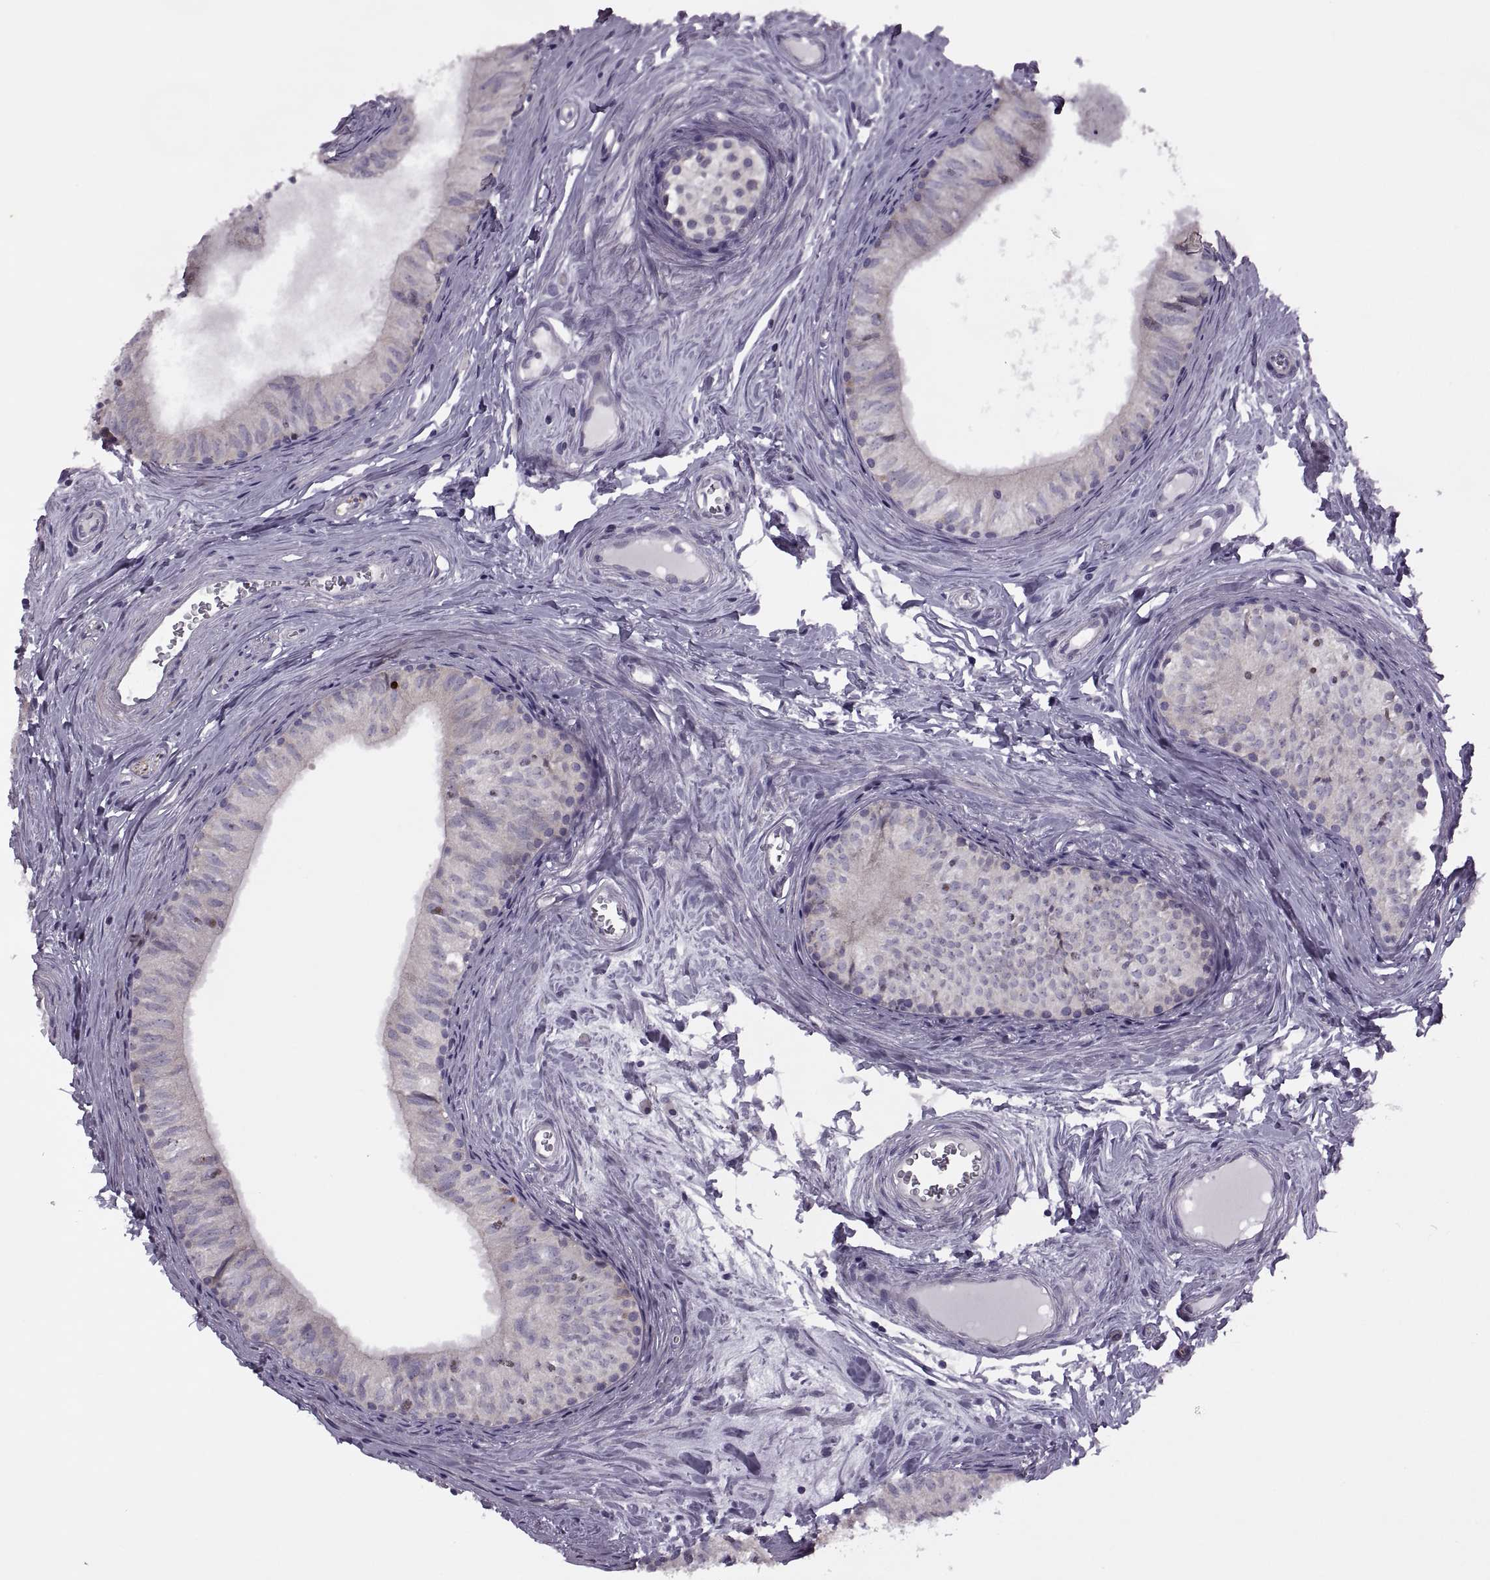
{"staining": {"intensity": "negative", "quantity": "none", "location": "none"}, "tissue": "epididymis", "cell_type": "Glandular cells", "image_type": "normal", "snomed": [{"axis": "morphology", "description": "Normal tissue, NOS"}, {"axis": "topography", "description": "Epididymis"}], "caption": "Glandular cells show no significant protein positivity in unremarkable epididymis.", "gene": "RIPK4", "patient": {"sex": "male", "age": 52}}